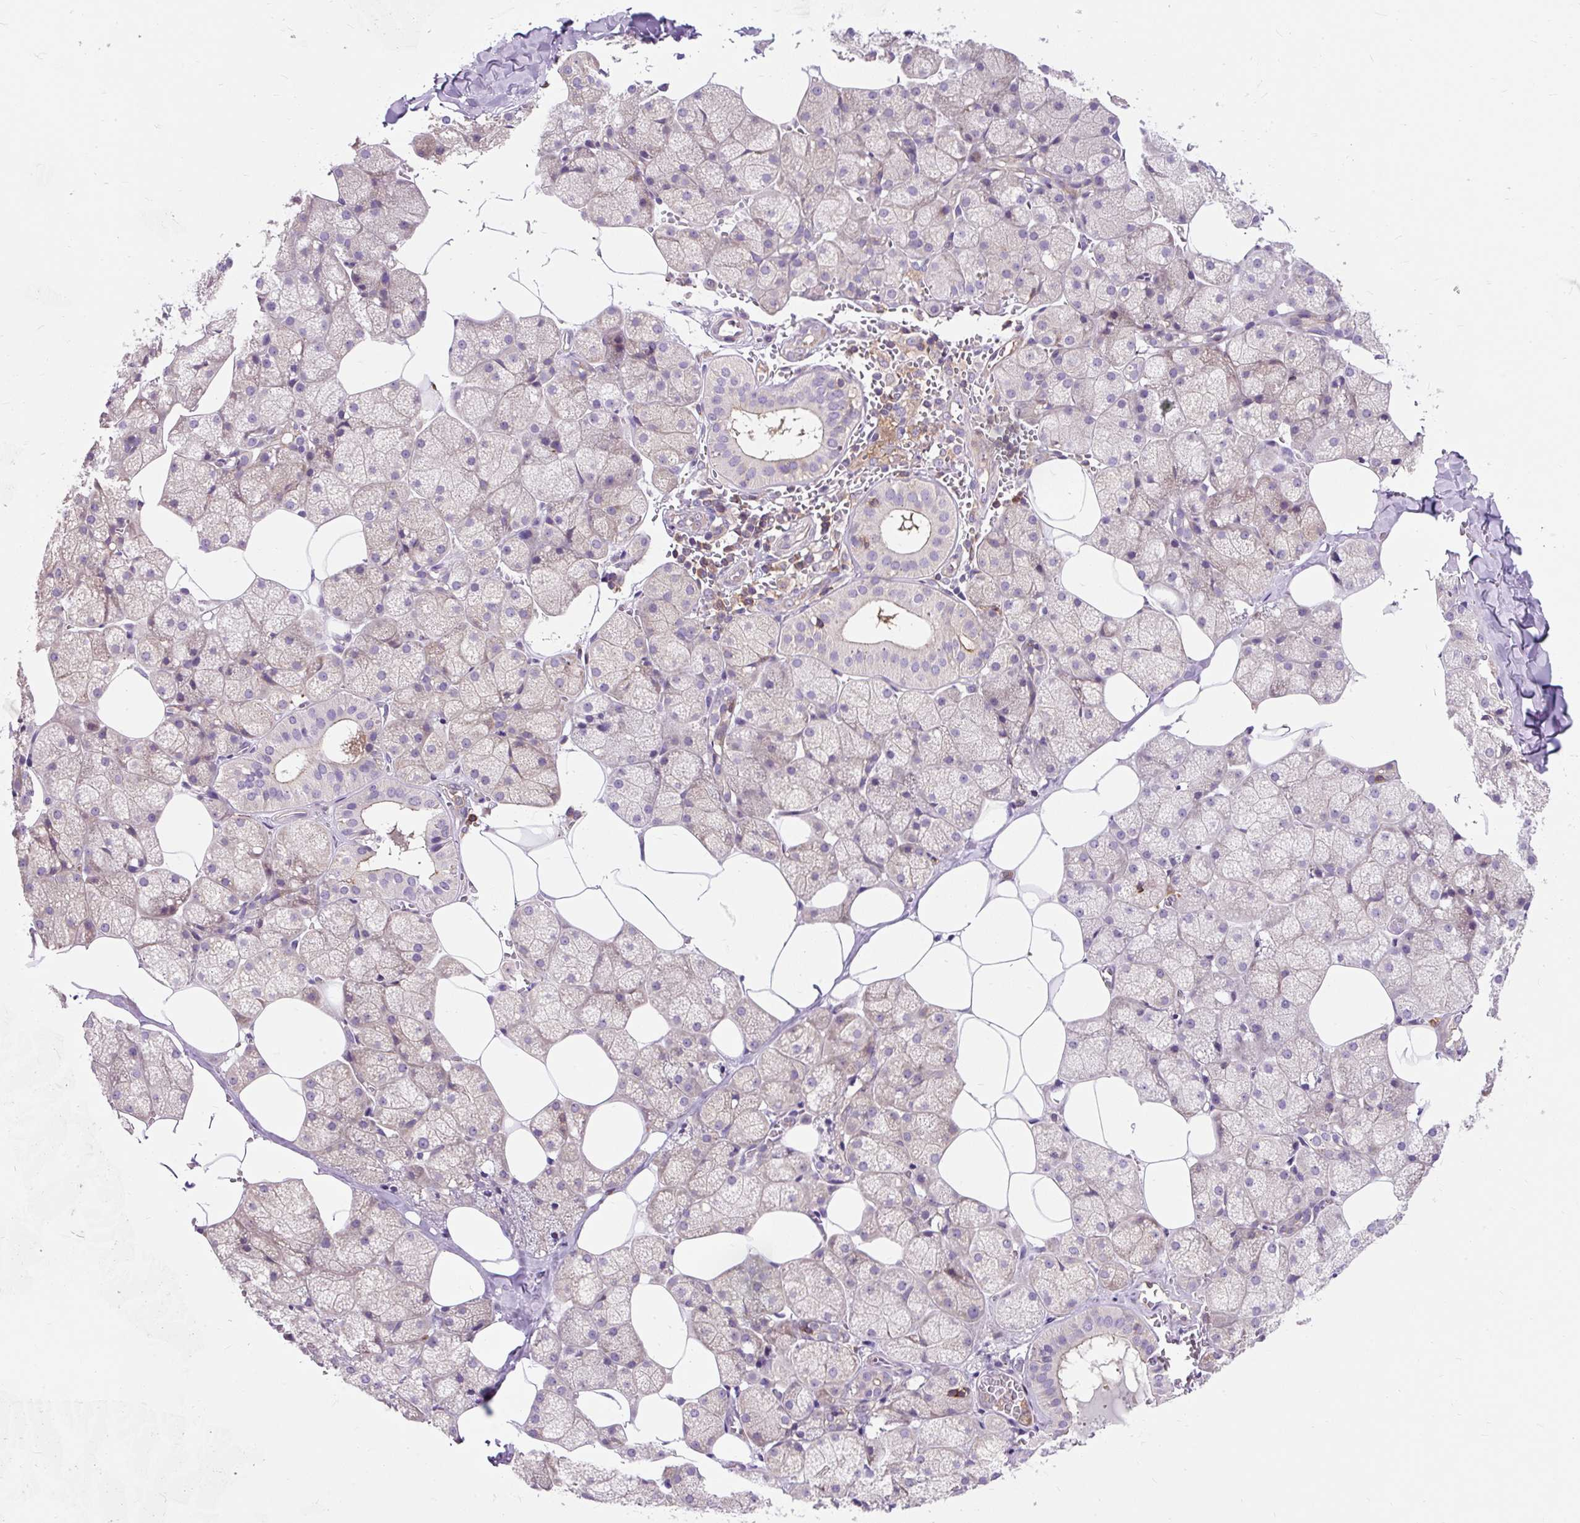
{"staining": {"intensity": "moderate", "quantity": "25%-75%", "location": "cytoplasmic/membranous"}, "tissue": "salivary gland", "cell_type": "Glandular cells", "image_type": "normal", "snomed": [{"axis": "morphology", "description": "Normal tissue, NOS"}, {"axis": "topography", "description": "Salivary gland"}, {"axis": "topography", "description": "Peripheral nerve tissue"}], "caption": "Salivary gland stained for a protein (brown) shows moderate cytoplasmic/membranous positive positivity in approximately 25%-75% of glandular cells.", "gene": "CISD3", "patient": {"sex": "male", "age": 38}}